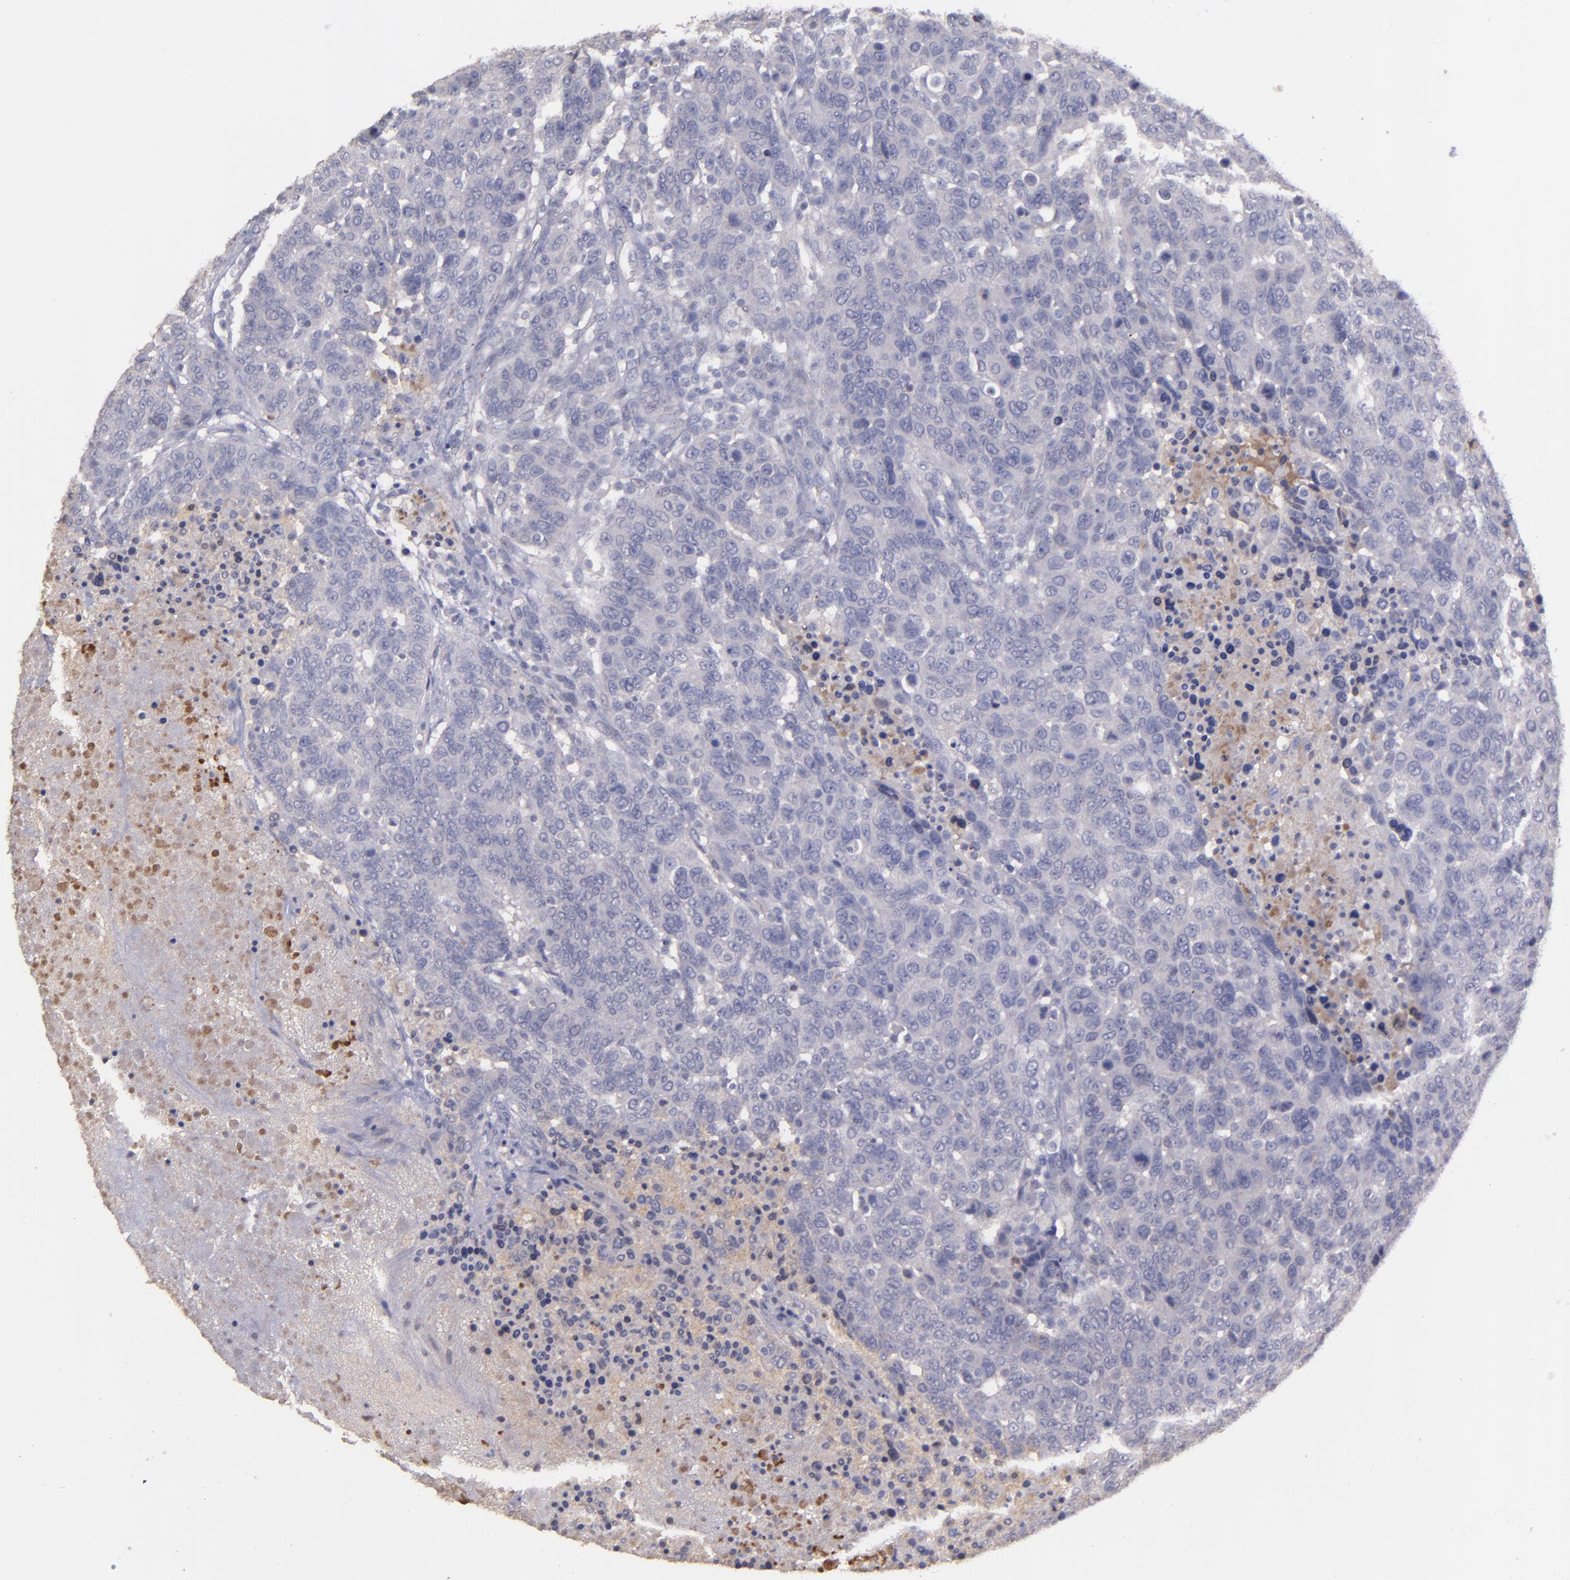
{"staining": {"intensity": "negative", "quantity": "none", "location": "none"}, "tissue": "breast cancer", "cell_type": "Tumor cells", "image_type": "cancer", "snomed": [{"axis": "morphology", "description": "Duct carcinoma"}, {"axis": "topography", "description": "Breast"}], "caption": "The micrograph demonstrates no staining of tumor cells in breast cancer (infiltrating ductal carcinoma).", "gene": "MASP1", "patient": {"sex": "female", "age": 37}}